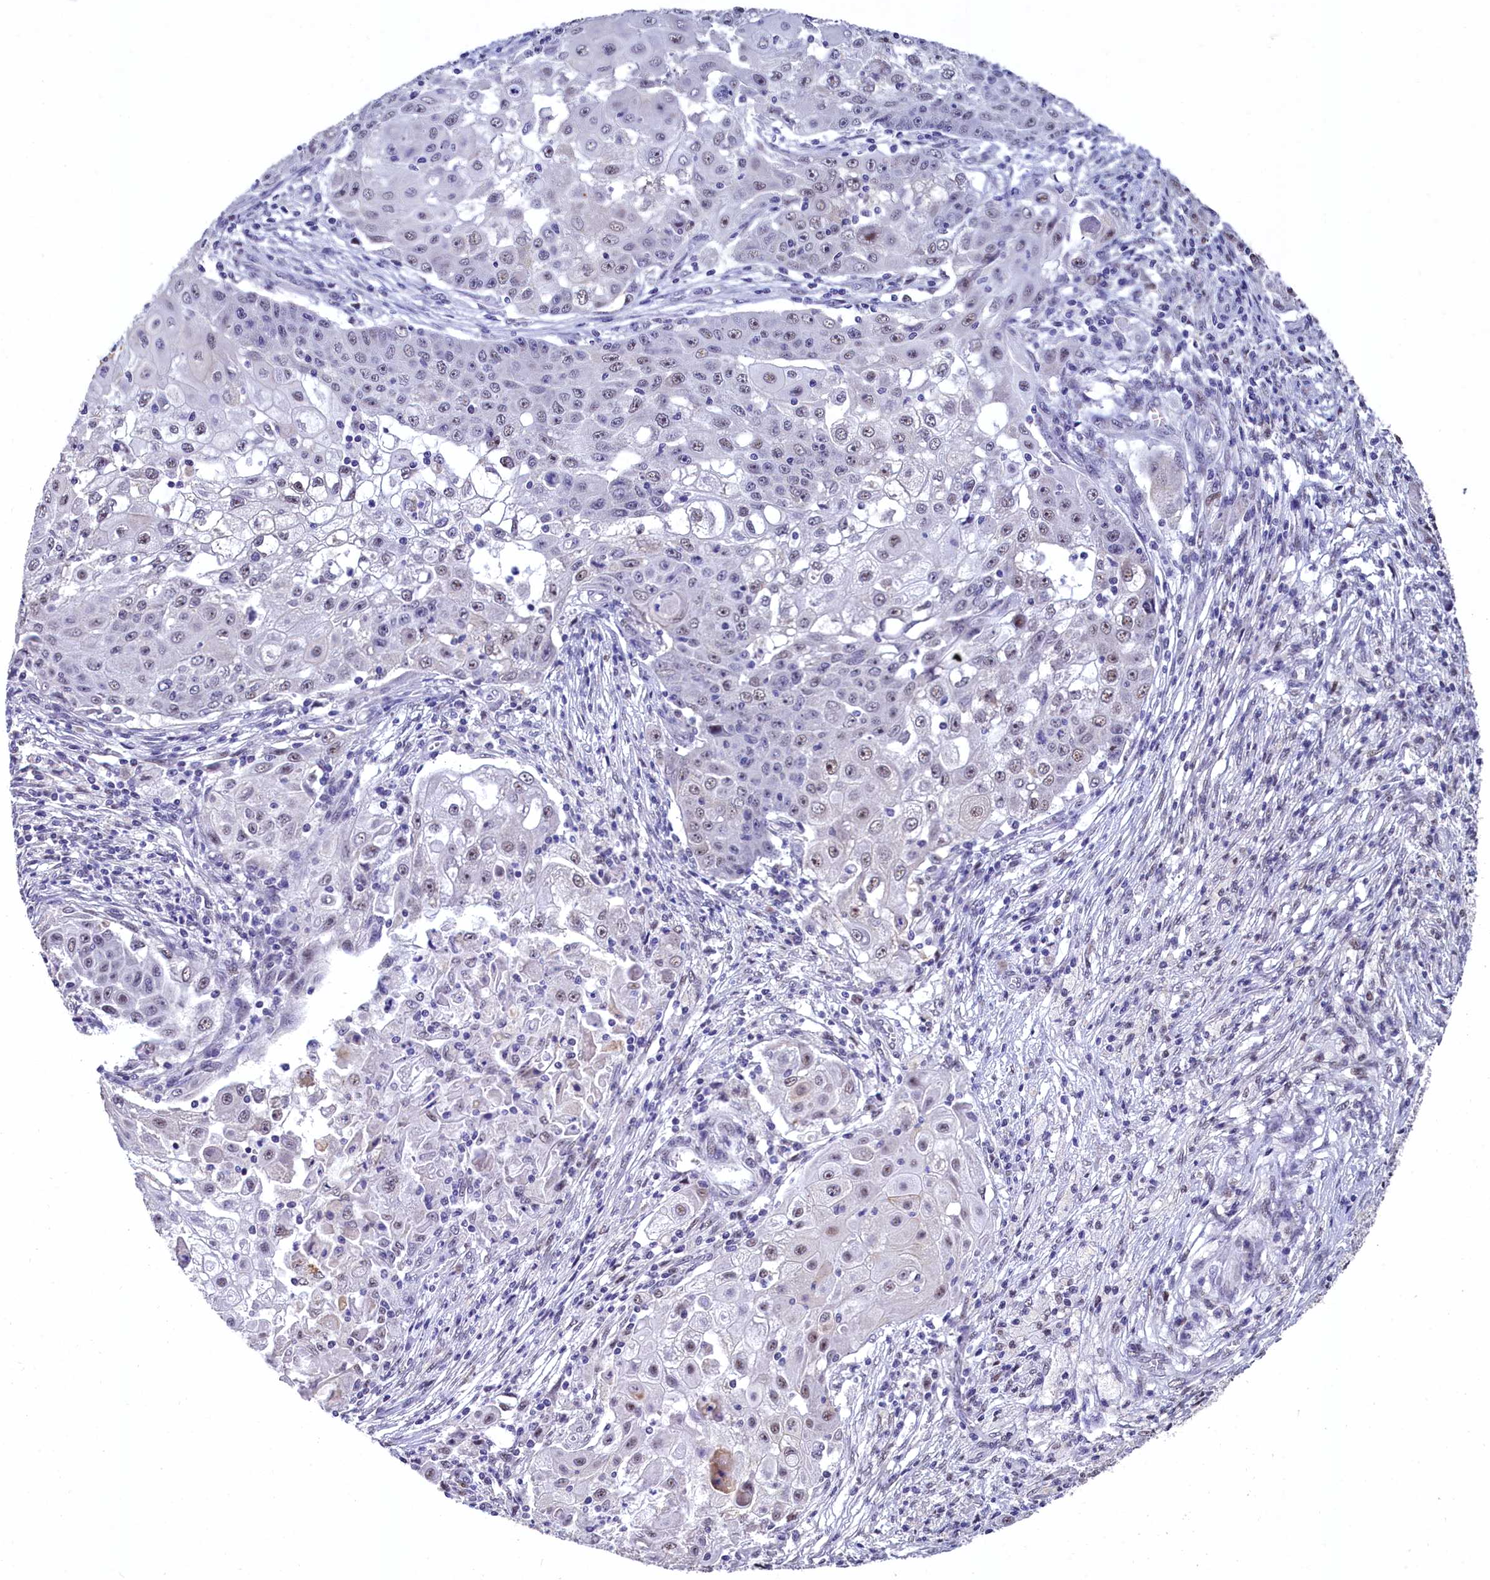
{"staining": {"intensity": "weak", "quantity": "<25%", "location": "nuclear"}, "tissue": "ovarian cancer", "cell_type": "Tumor cells", "image_type": "cancer", "snomed": [{"axis": "morphology", "description": "Carcinoma, endometroid"}, {"axis": "topography", "description": "Ovary"}], "caption": "The immunohistochemistry histopathology image has no significant positivity in tumor cells of ovarian cancer (endometroid carcinoma) tissue.", "gene": "HECTD4", "patient": {"sex": "female", "age": 42}}